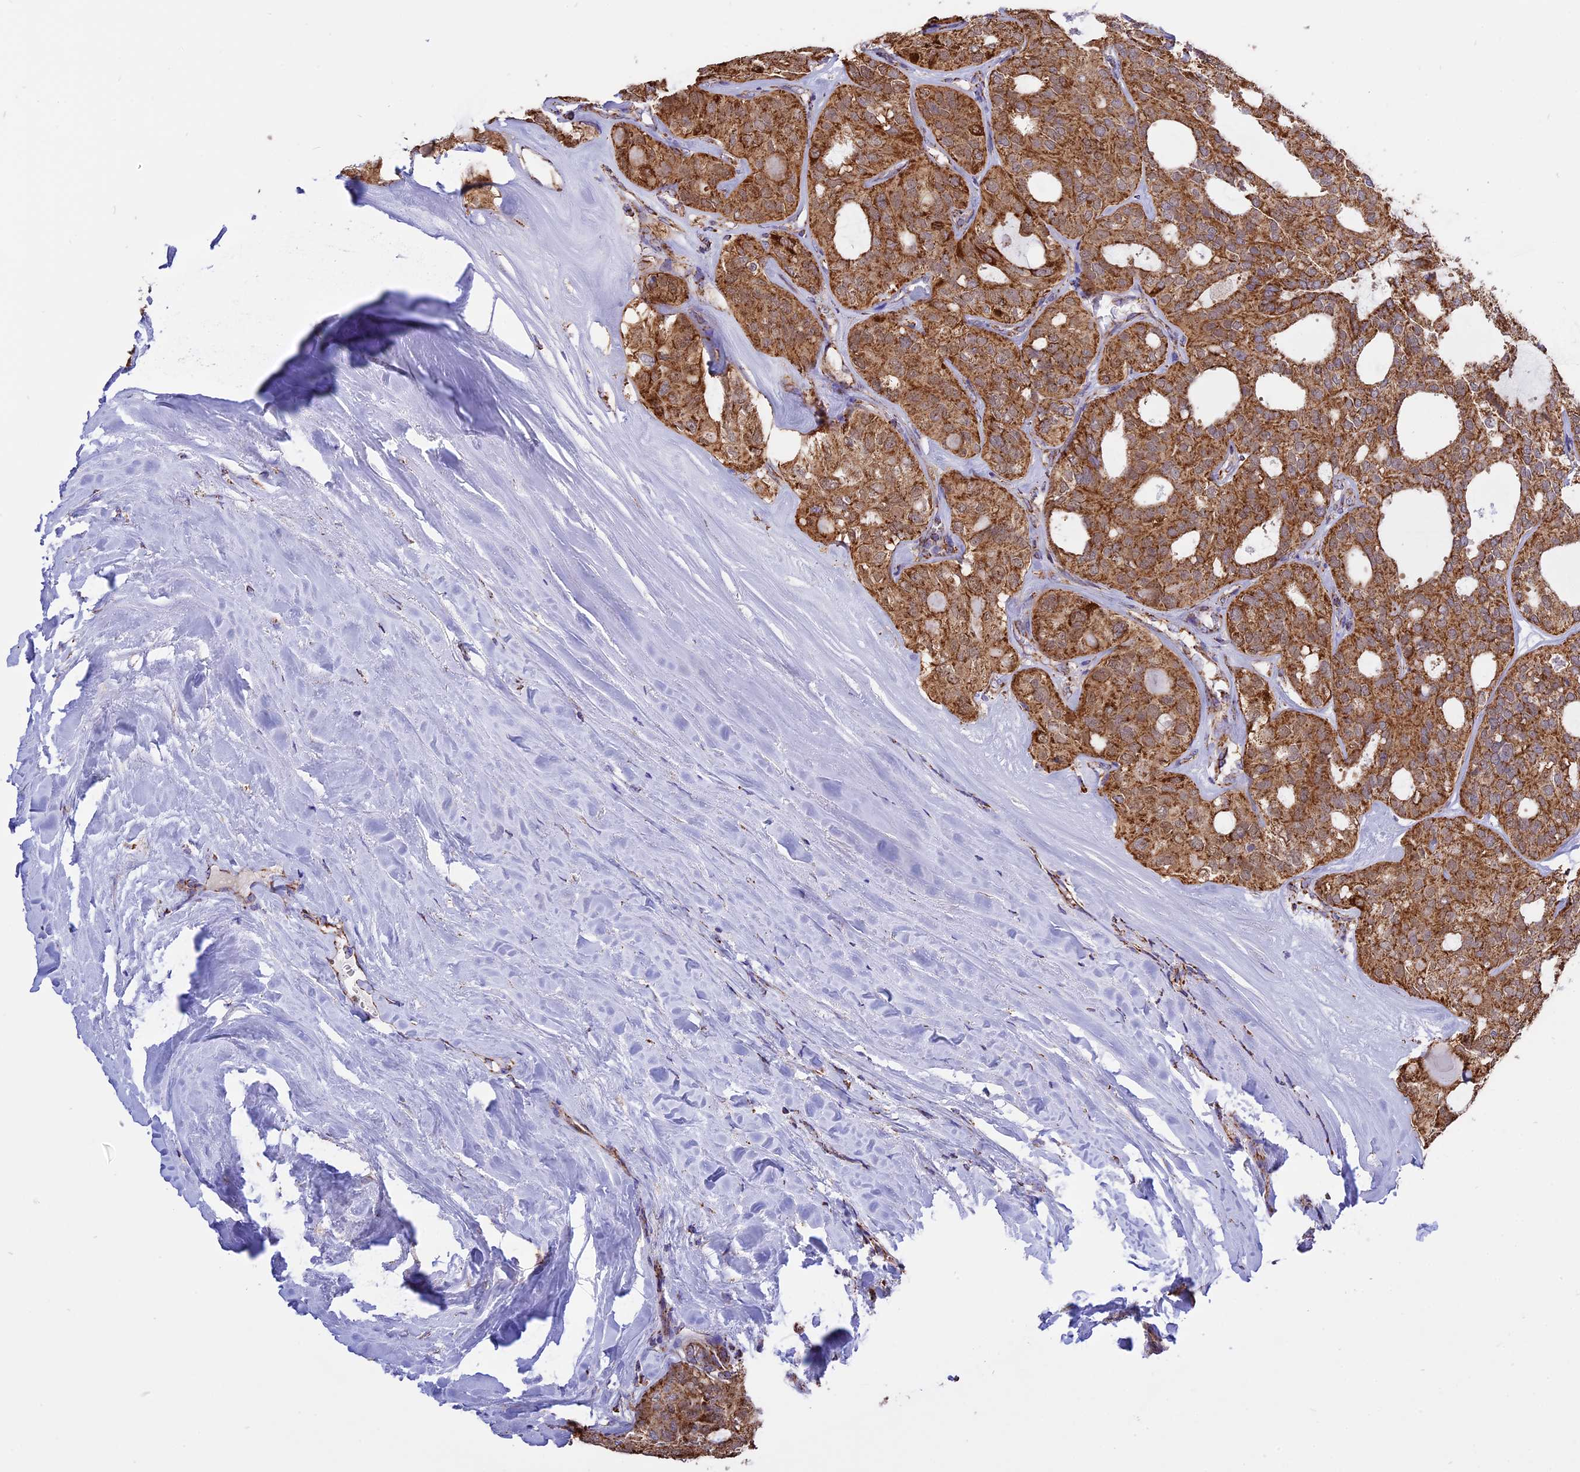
{"staining": {"intensity": "moderate", "quantity": ">75%", "location": "cytoplasmic/membranous"}, "tissue": "thyroid cancer", "cell_type": "Tumor cells", "image_type": "cancer", "snomed": [{"axis": "morphology", "description": "Follicular adenoma carcinoma, NOS"}, {"axis": "topography", "description": "Thyroid gland"}], "caption": "Immunohistochemistry micrograph of neoplastic tissue: human thyroid cancer (follicular adenoma carcinoma) stained using immunohistochemistry shows medium levels of moderate protein expression localized specifically in the cytoplasmic/membranous of tumor cells, appearing as a cytoplasmic/membranous brown color.", "gene": "TTC4", "patient": {"sex": "male", "age": 75}}